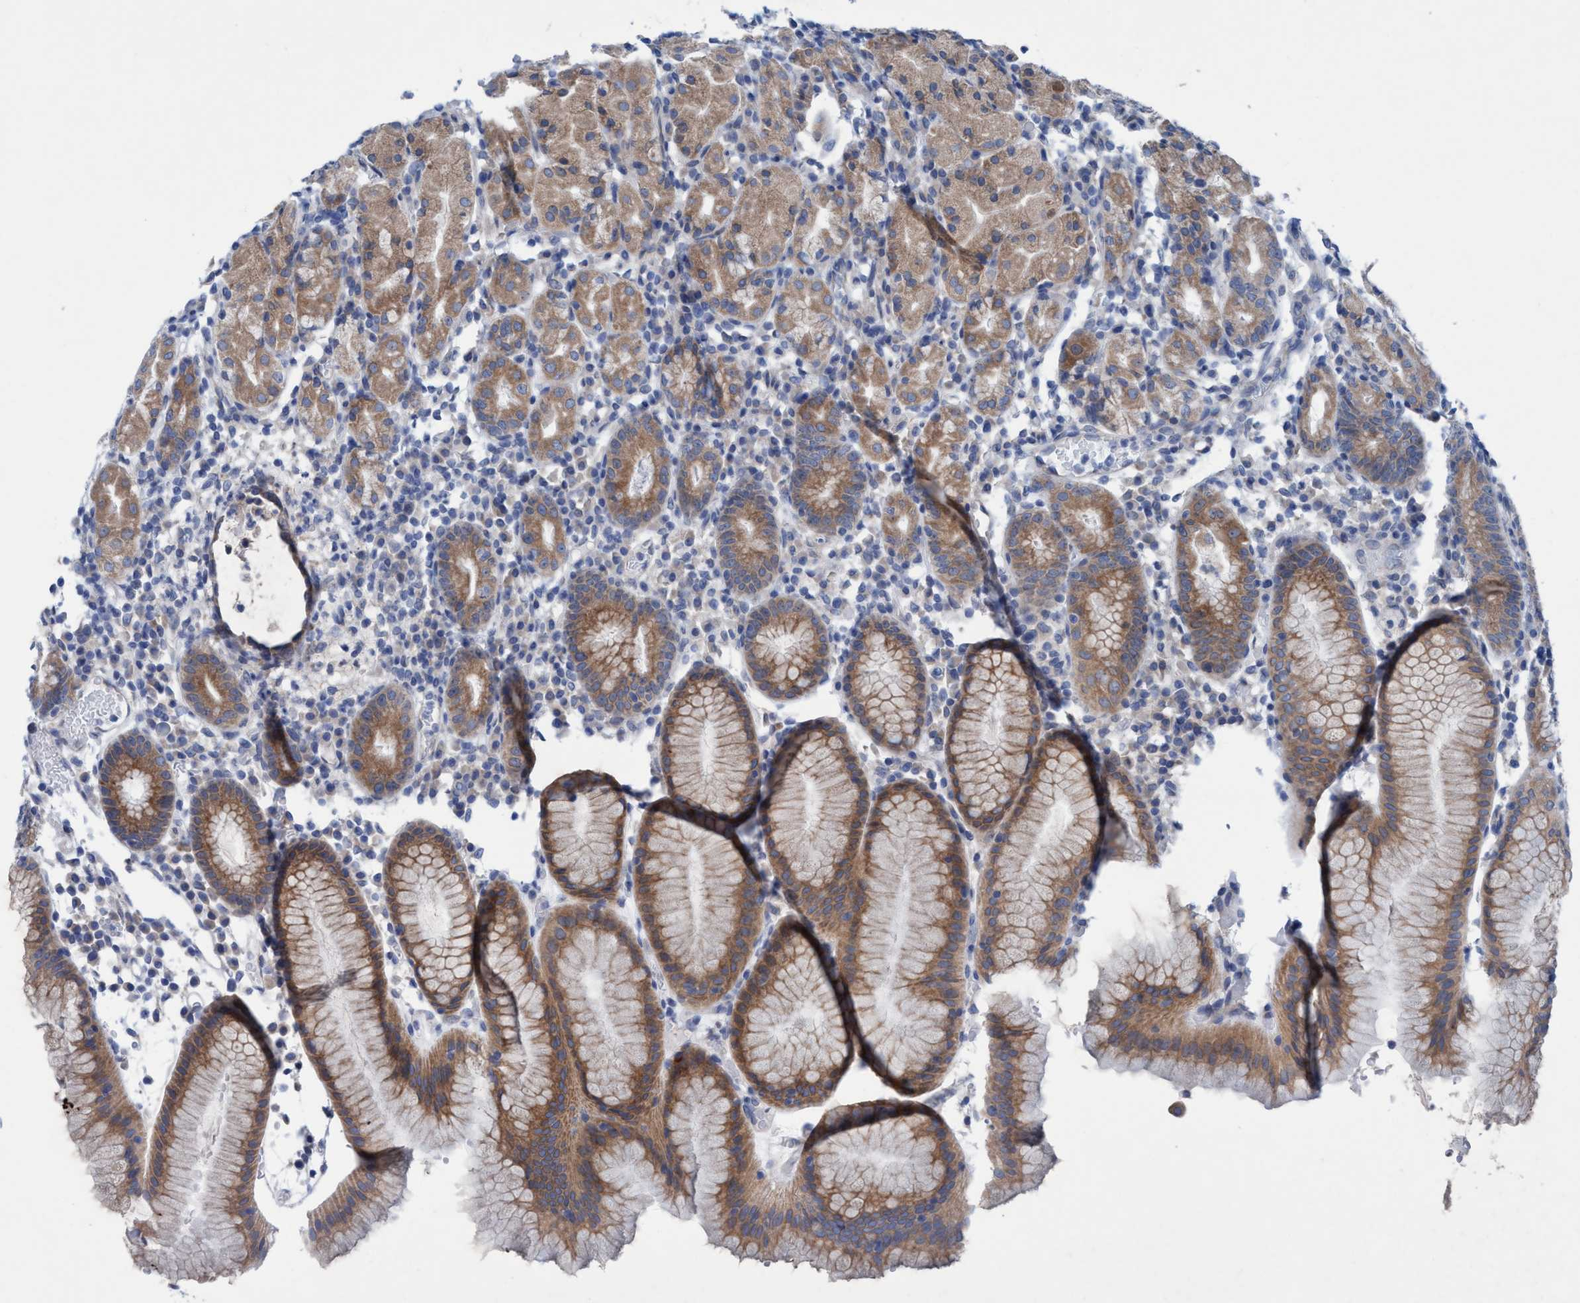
{"staining": {"intensity": "moderate", "quantity": ">75%", "location": "cytoplasmic/membranous"}, "tissue": "stomach", "cell_type": "Glandular cells", "image_type": "normal", "snomed": [{"axis": "morphology", "description": "Normal tissue, NOS"}, {"axis": "topography", "description": "Stomach"}, {"axis": "topography", "description": "Stomach, lower"}], "caption": "Moderate cytoplasmic/membranous protein staining is appreciated in about >75% of glandular cells in stomach.", "gene": "RSAD1", "patient": {"sex": "female", "age": 75}}